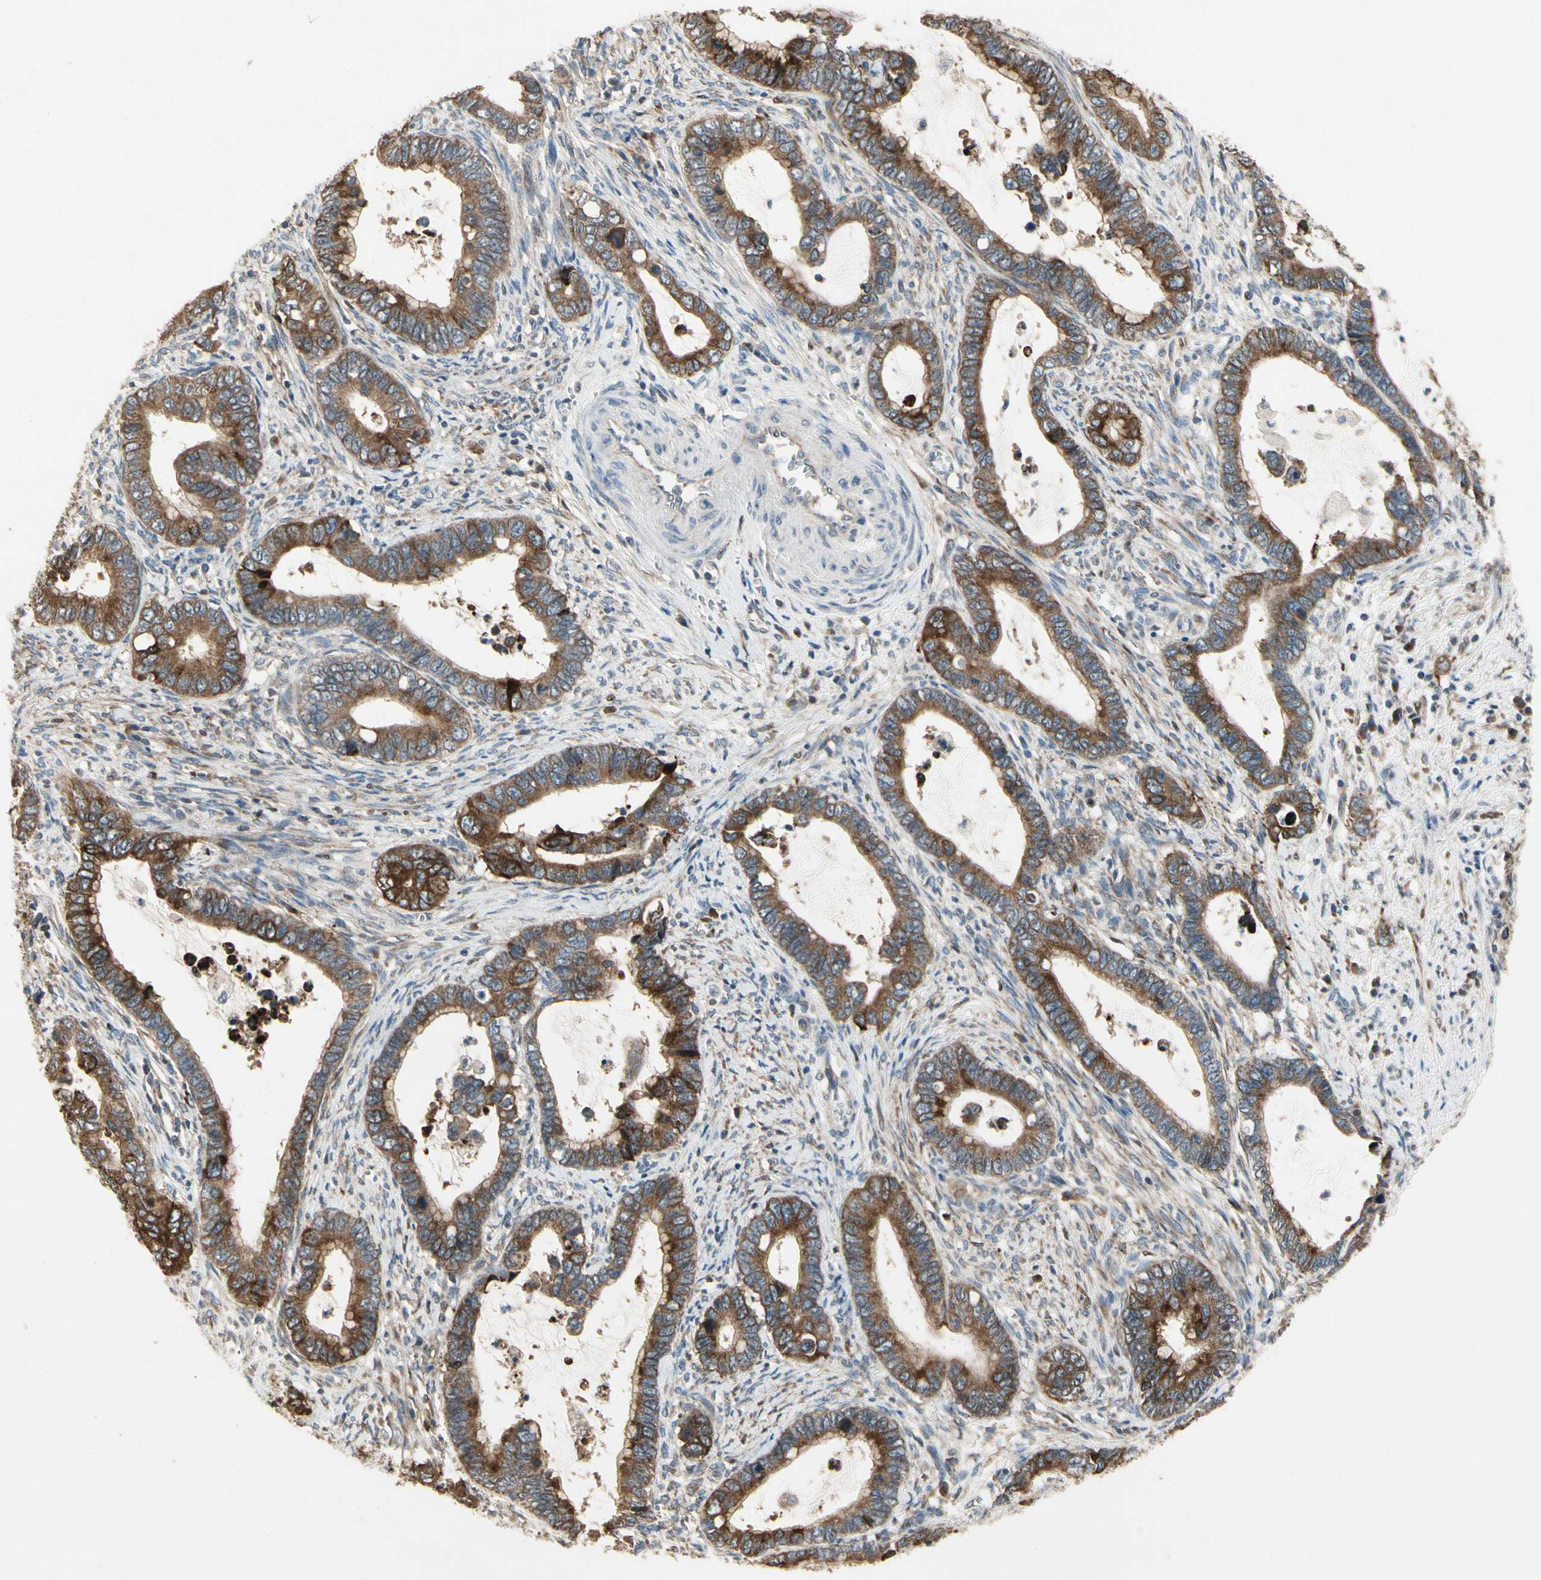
{"staining": {"intensity": "strong", "quantity": ">75%", "location": "cytoplasmic/membranous"}, "tissue": "cervical cancer", "cell_type": "Tumor cells", "image_type": "cancer", "snomed": [{"axis": "morphology", "description": "Adenocarcinoma, NOS"}, {"axis": "topography", "description": "Cervix"}], "caption": "Protein analysis of adenocarcinoma (cervical) tissue displays strong cytoplasmic/membranous staining in about >75% of tumor cells.", "gene": "CGREF1", "patient": {"sex": "female", "age": 44}}